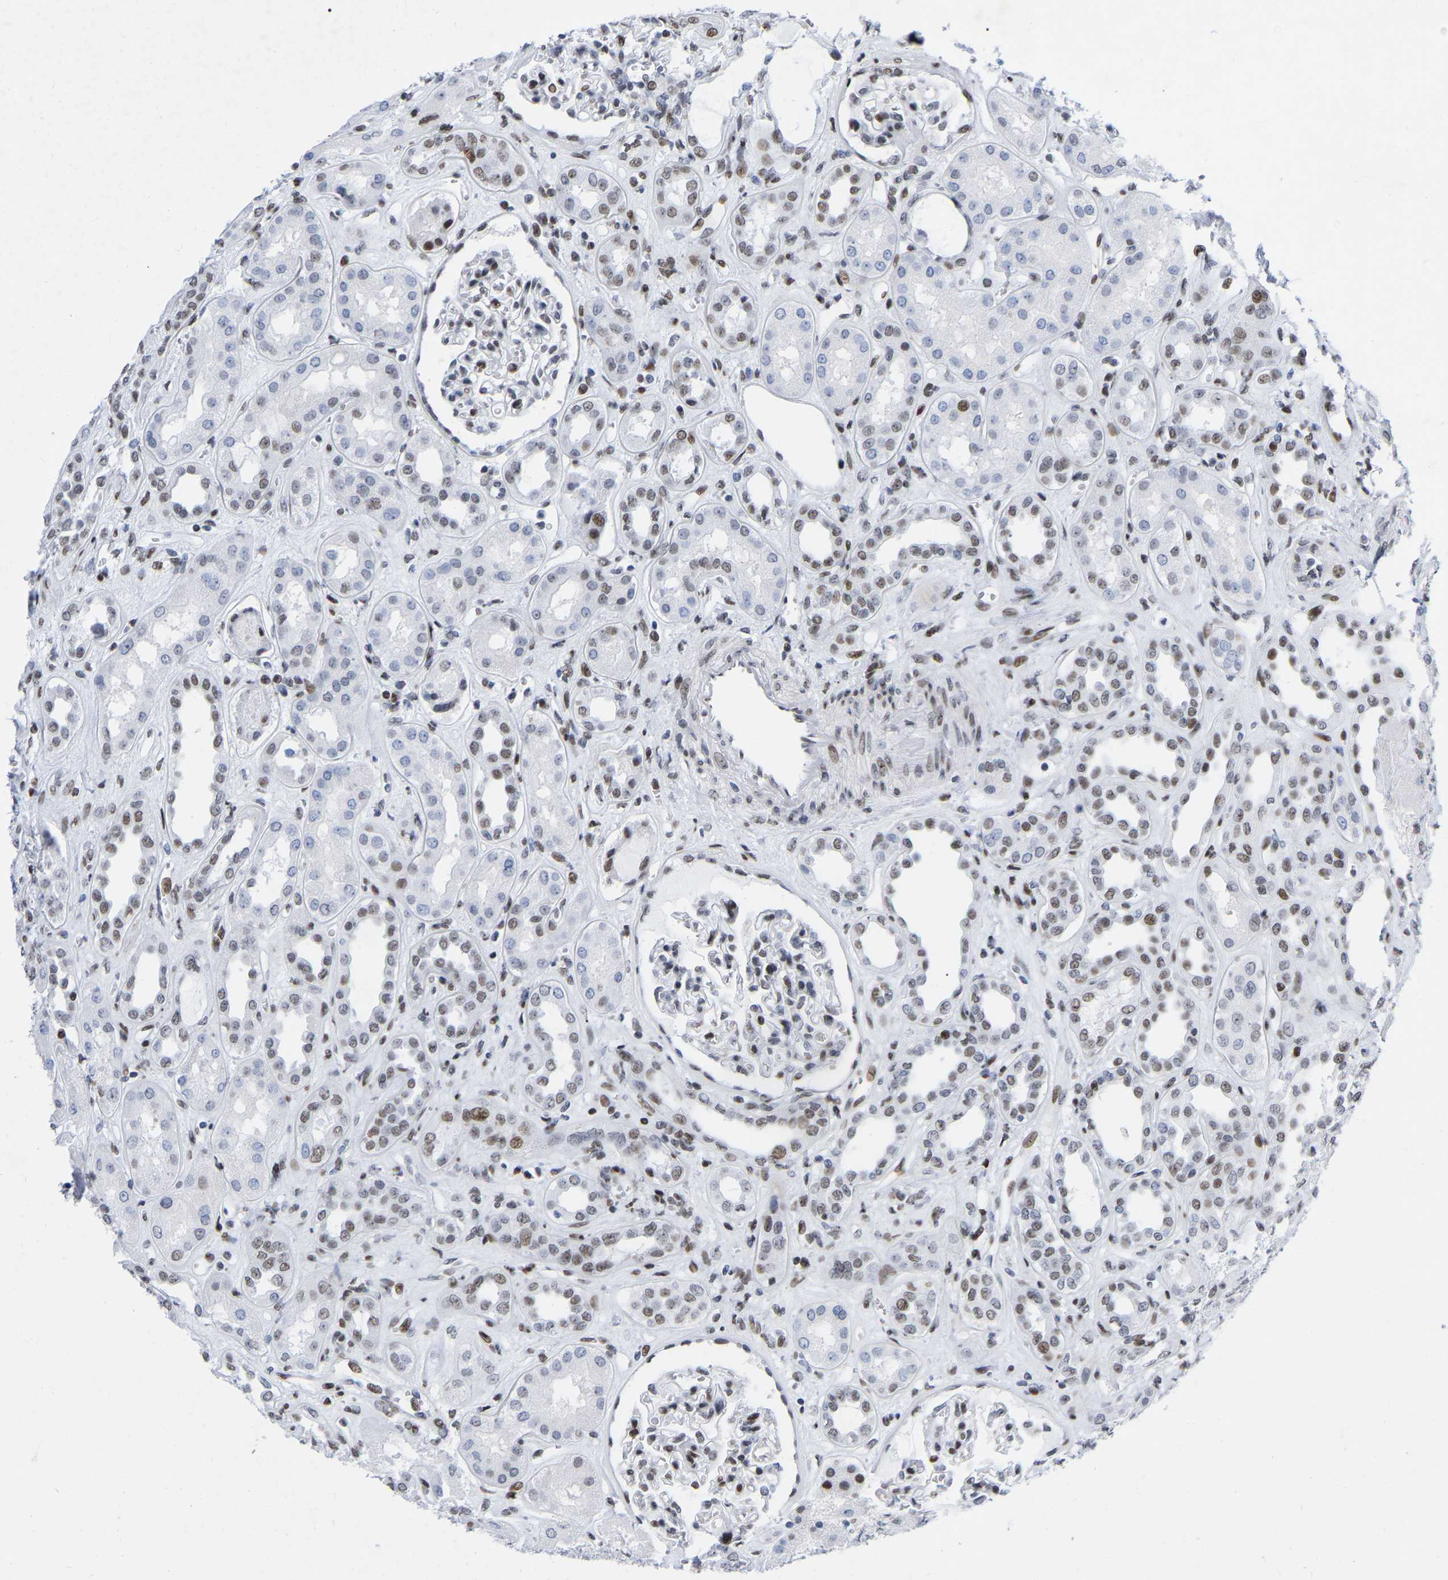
{"staining": {"intensity": "moderate", "quantity": "25%-75%", "location": "nuclear"}, "tissue": "kidney", "cell_type": "Cells in glomeruli", "image_type": "normal", "snomed": [{"axis": "morphology", "description": "Normal tissue, NOS"}, {"axis": "topography", "description": "Kidney"}], "caption": "Cells in glomeruli display medium levels of moderate nuclear positivity in about 25%-75% of cells in normal kidney.", "gene": "PRCC", "patient": {"sex": "male", "age": 59}}